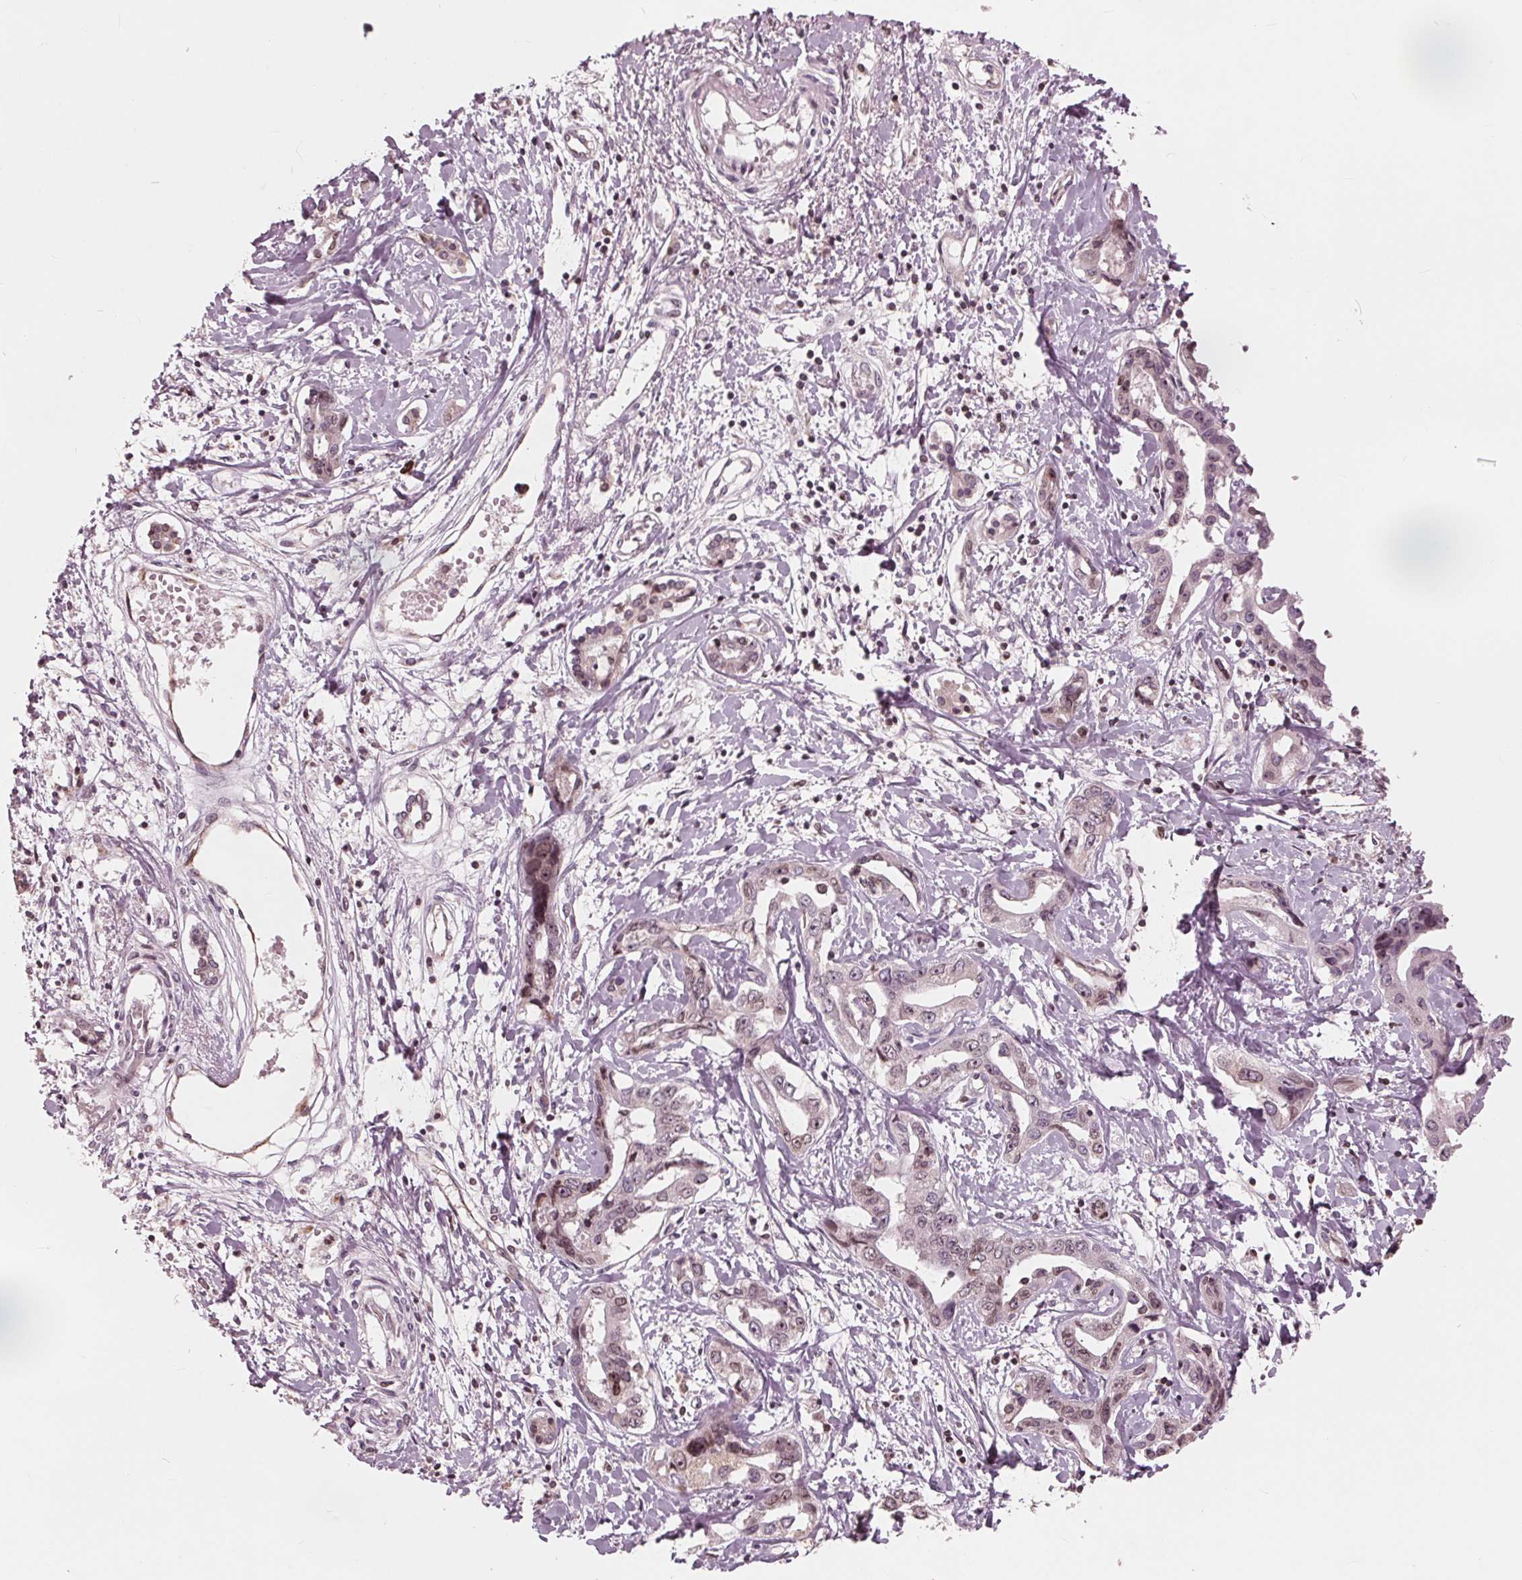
{"staining": {"intensity": "weak", "quantity": "<25%", "location": "cytoplasmic/membranous,nuclear"}, "tissue": "liver cancer", "cell_type": "Tumor cells", "image_type": "cancer", "snomed": [{"axis": "morphology", "description": "Cholangiocarcinoma"}, {"axis": "topography", "description": "Liver"}], "caption": "The image exhibits no staining of tumor cells in cholangiocarcinoma (liver). The staining was performed using DAB (3,3'-diaminobenzidine) to visualize the protein expression in brown, while the nuclei were stained in blue with hematoxylin (Magnification: 20x).", "gene": "NUP210", "patient": {"sex": "male", "age": 59}}